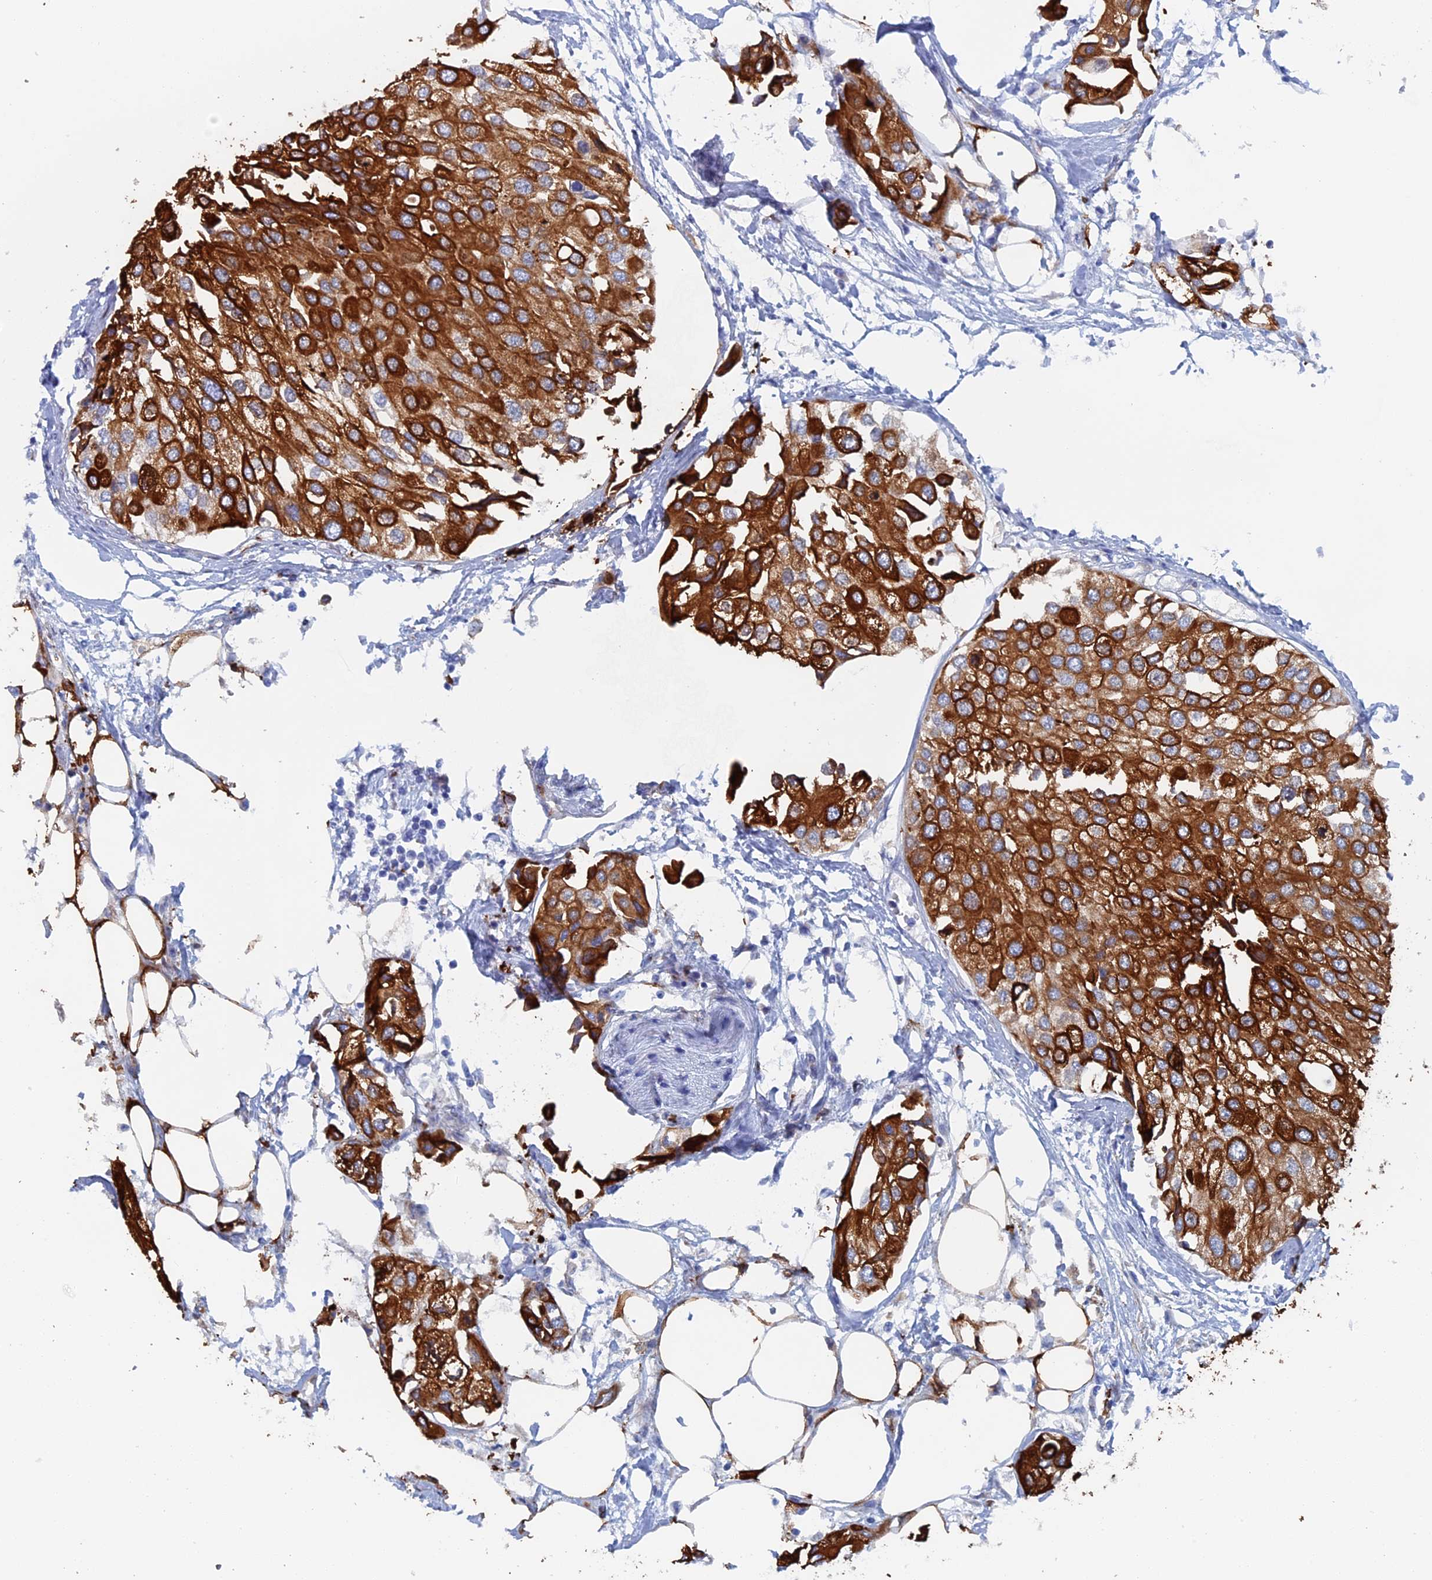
{"staining": {"intensity": "strong", "quantity": ">75%", "location": "cytoplasmic/membranous"}, "tissue": "urothelial cancer", "cell_type": "Tumor cells", "image_type": "cancer", "snomed": [{"axis": "morphology", "description": "Urothelial carcinoma, High grade"}, {"axis": "topography", "description": "Urinary bladder"}], "caption": "DAB (3,3'-diaminobenzidine) immunohistochemical staining of urothelial cancer displays strong cytoplasmic/membranous protein staining in approximately >75% of tumor cells.", "gene": "COG7", "patient": {"sex": "male", "age": 64}}